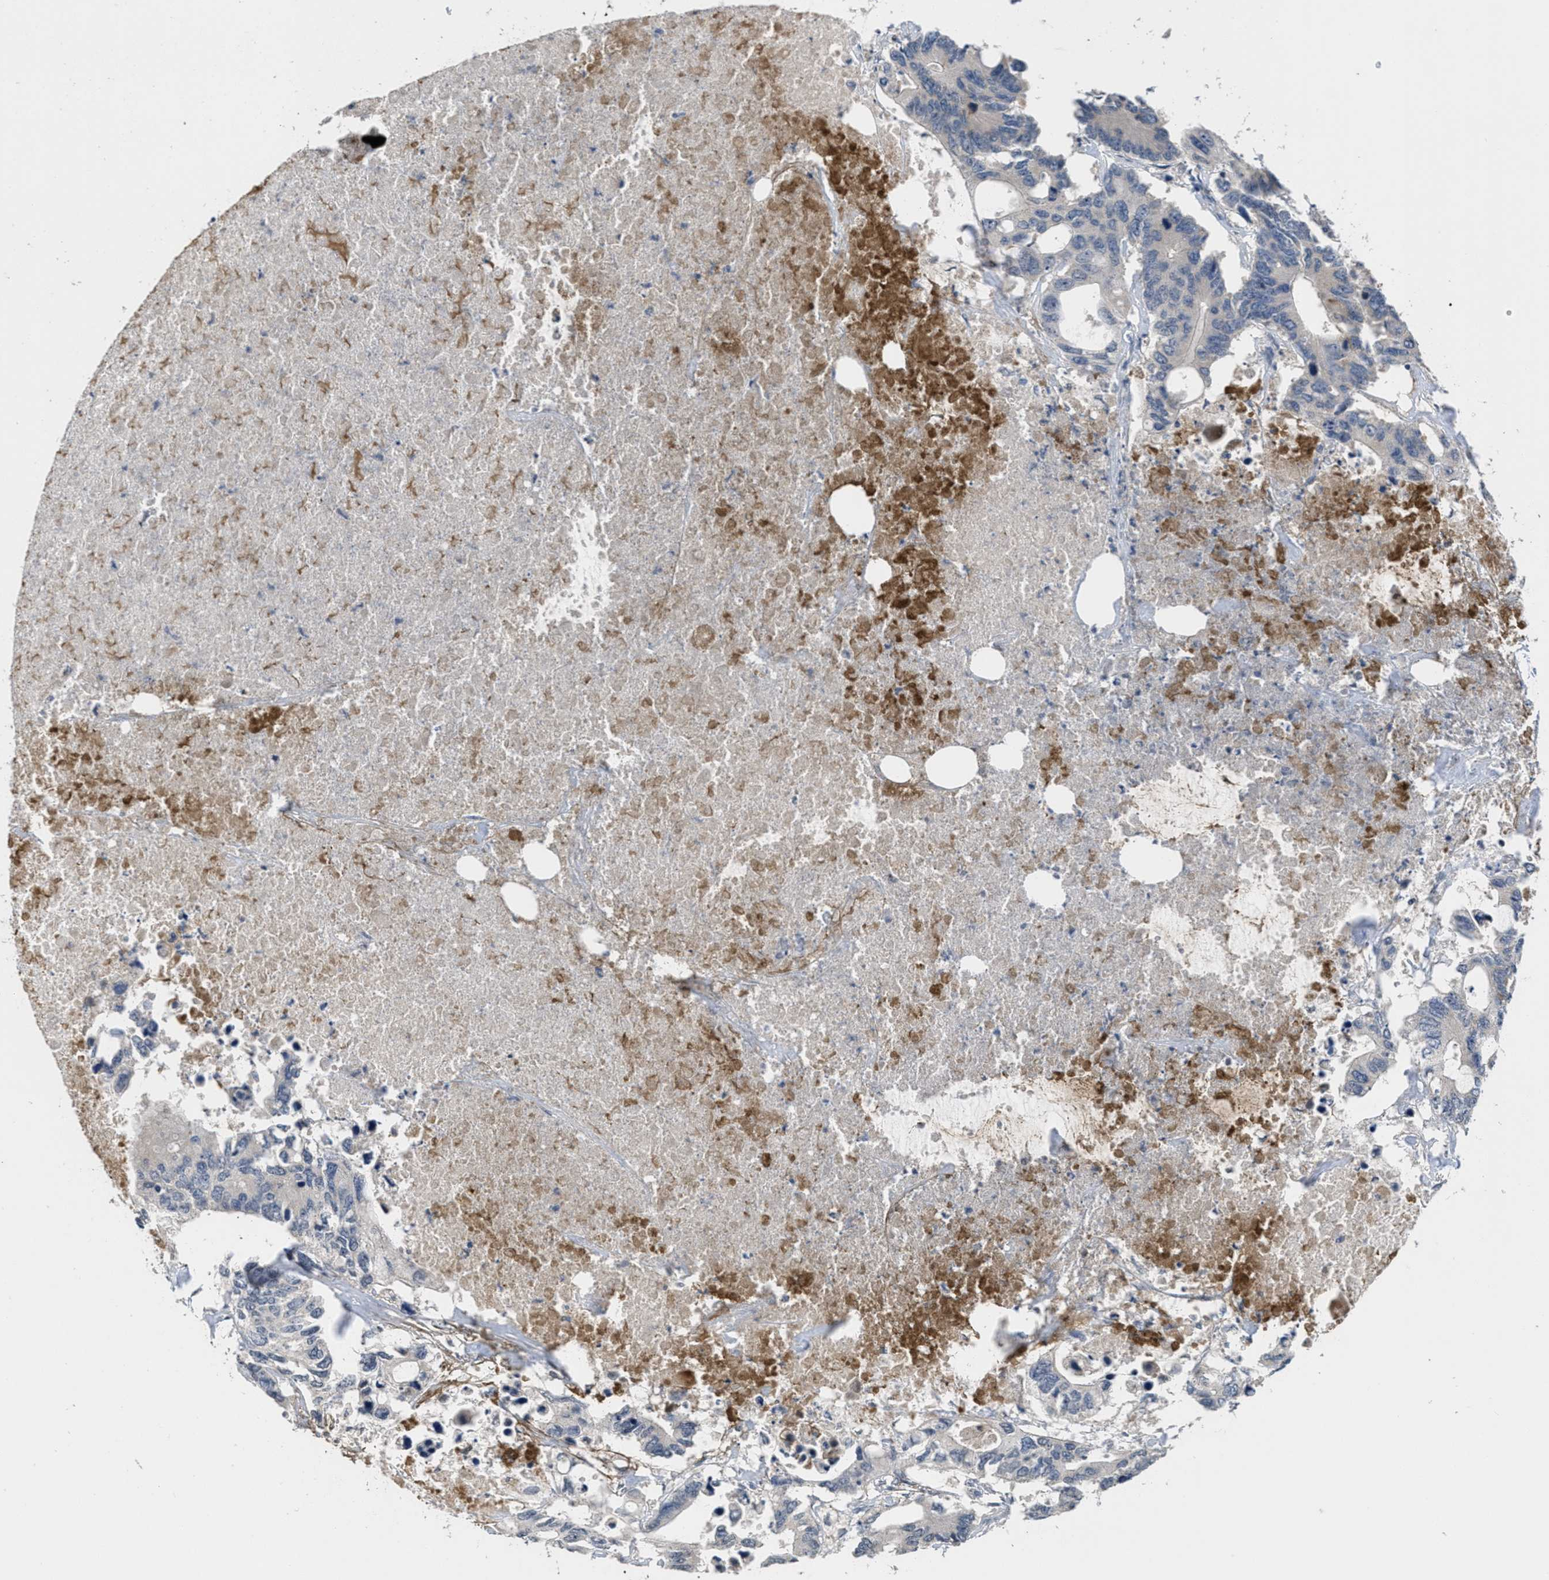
{"staining": {"intensity": "negative", "quantity": "none", "location": "none"}, "tissue": "colorectal cancer", "cell_type": "Tumor cells", "image_type": "cancer", "snomed": [{"axis": "morphology", "description": "Adenocarcinoma, NOS"}, {"axis": "topography", "description": "Colon"}], "caption": "Histopathology image shows no significant protein positivity in tumor cells of colorectal cancer (adenocarcinoma). (DAB immunohistochemistry visualized using brightfield microscopy, high magnification).", "gene": "ANGPT1", "patient": {"sex": "male", "age": 71}}